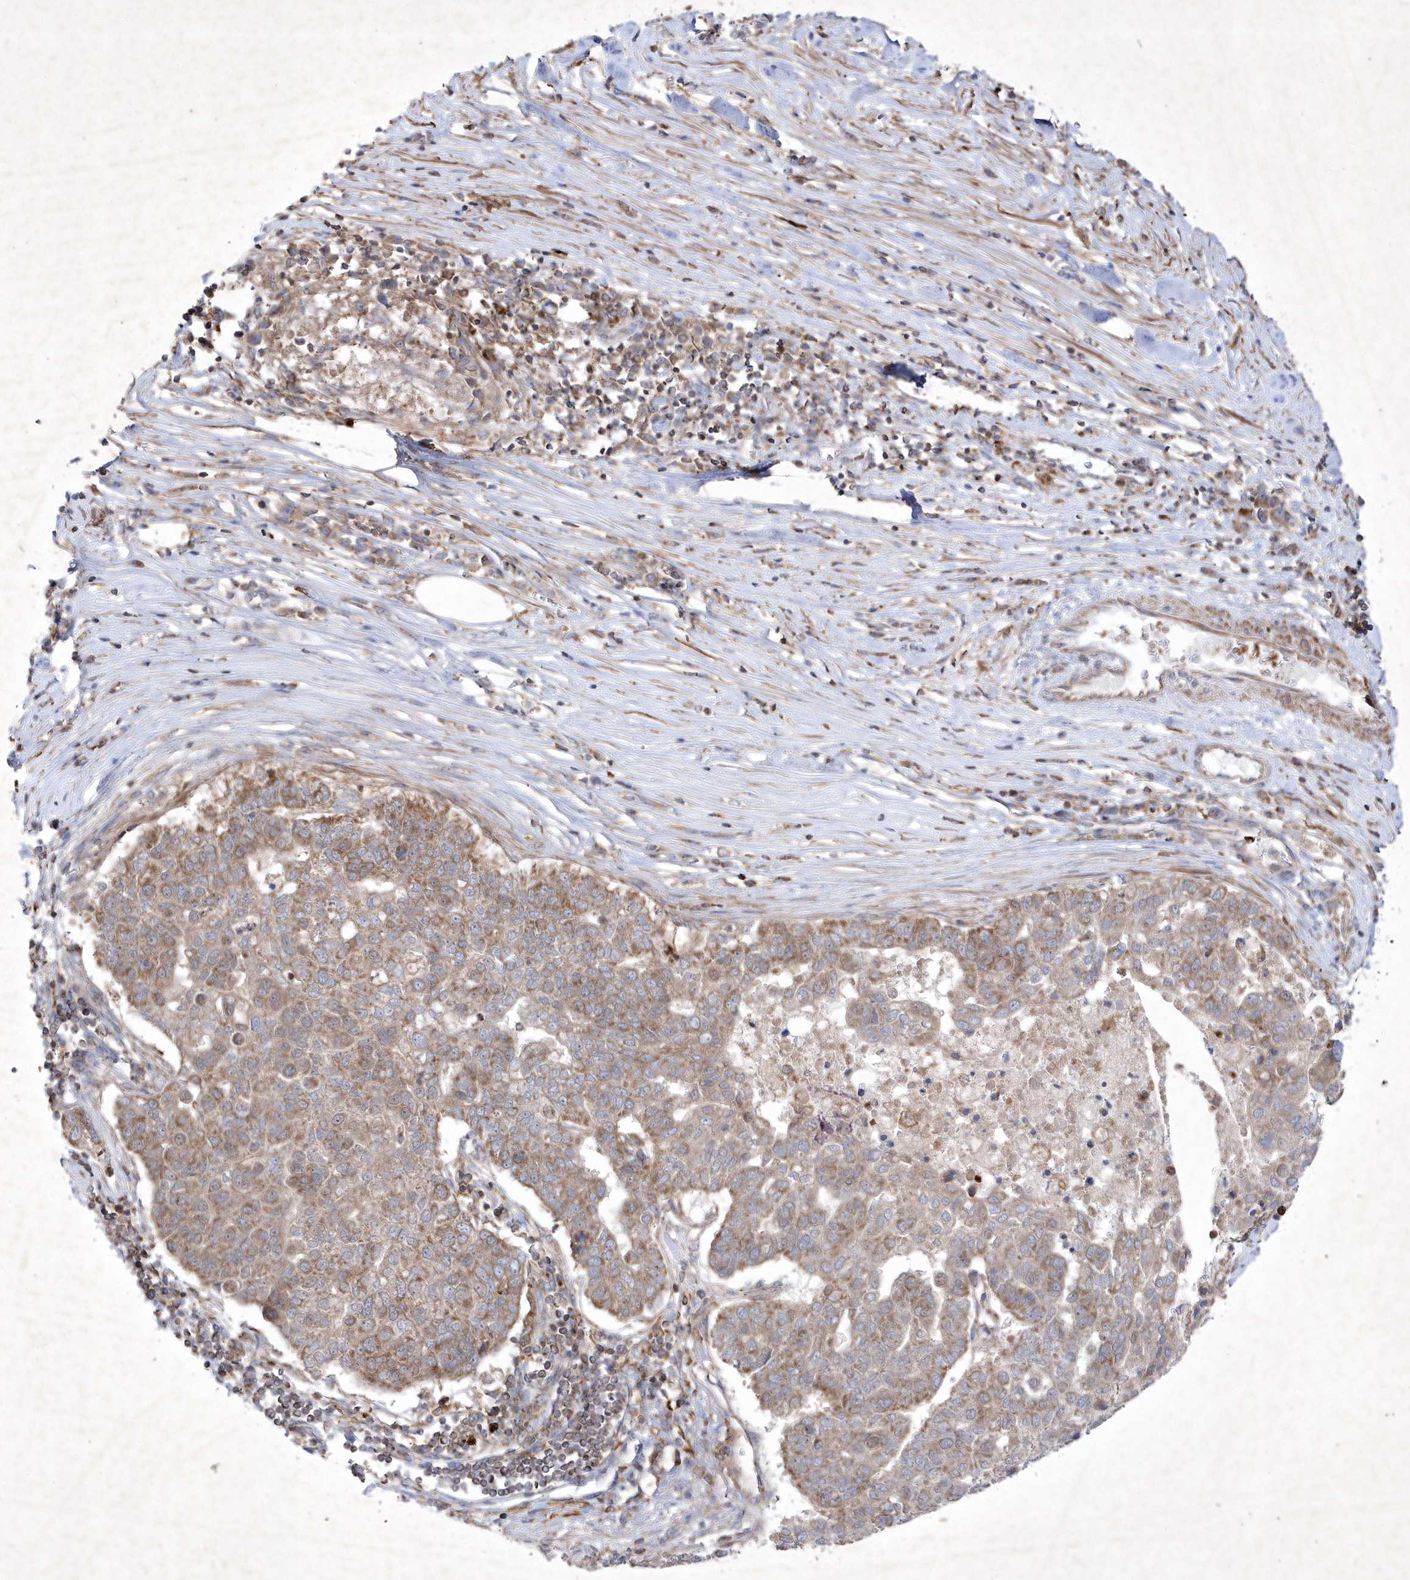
{"staining": {"intensity": "moderate", "quantity": ">75%", "location": "cytoplasmic/membranous"}, "tissue": "pancreatic cancer", "cell_type": "Tumor cells", "image_type": "cancer", "snomed": [{"axis": "morphology", "description": "Adenocarcinoma, NOS"}, {"axis": "topography", "description": "Pancreas"}], "caption": "Pancreatic cancer (adenocarcinoma) stained with immunohistochemistry (IHC) demonstrates moderate cytoplasmic/membranous positivity in approximately >75% of tumor cells. (DAB (3,3'-diaminobenzidine) IHC with brightfield microscopy, high magnification).", "gene": "OPA1", "patient": {"sex": "female", "age": 61}}